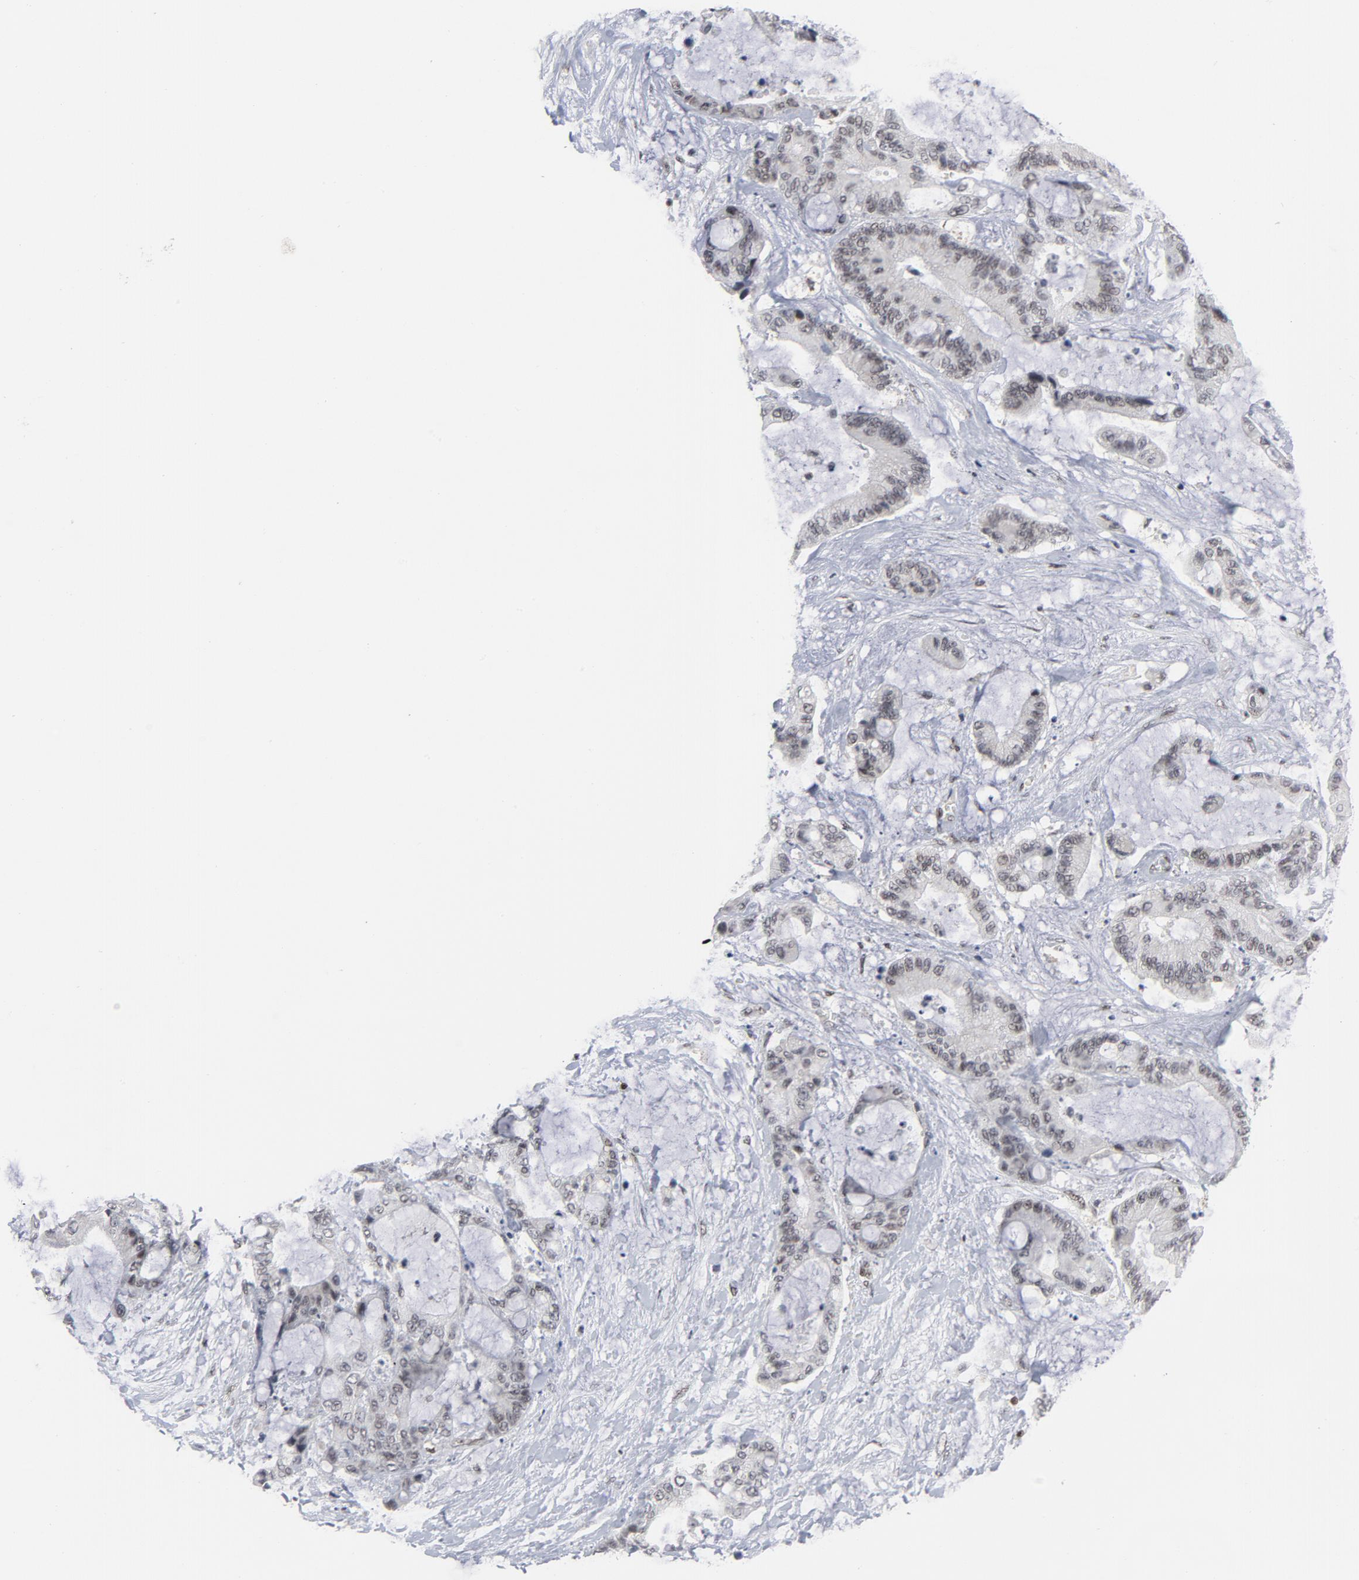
{"staining": {"intensity": "weak", "quantity": ">75%", "location": "nuclear"}, "tissue": "liver cancer", "cell_type": "Tumor cells", "image_type": "cancer", "snomed": [{"axis": "morphology", "description": "Cholangiocarcinoma"}, {"axis": "topography", "description": "Liver"}], "caption": "IHC staining of liver cancer (cholangiocarcinoma), which reveals low levels of weak nuclear expression in approximately >75% of tumor cells indicating weak nuclear protein expression. The staining was performed using DAB (brown) for protein detection and nuclei were counterstained in hematoxylin (blue).", "gene": "GABPA", "patient": {"sex": "female", "age": 73}}